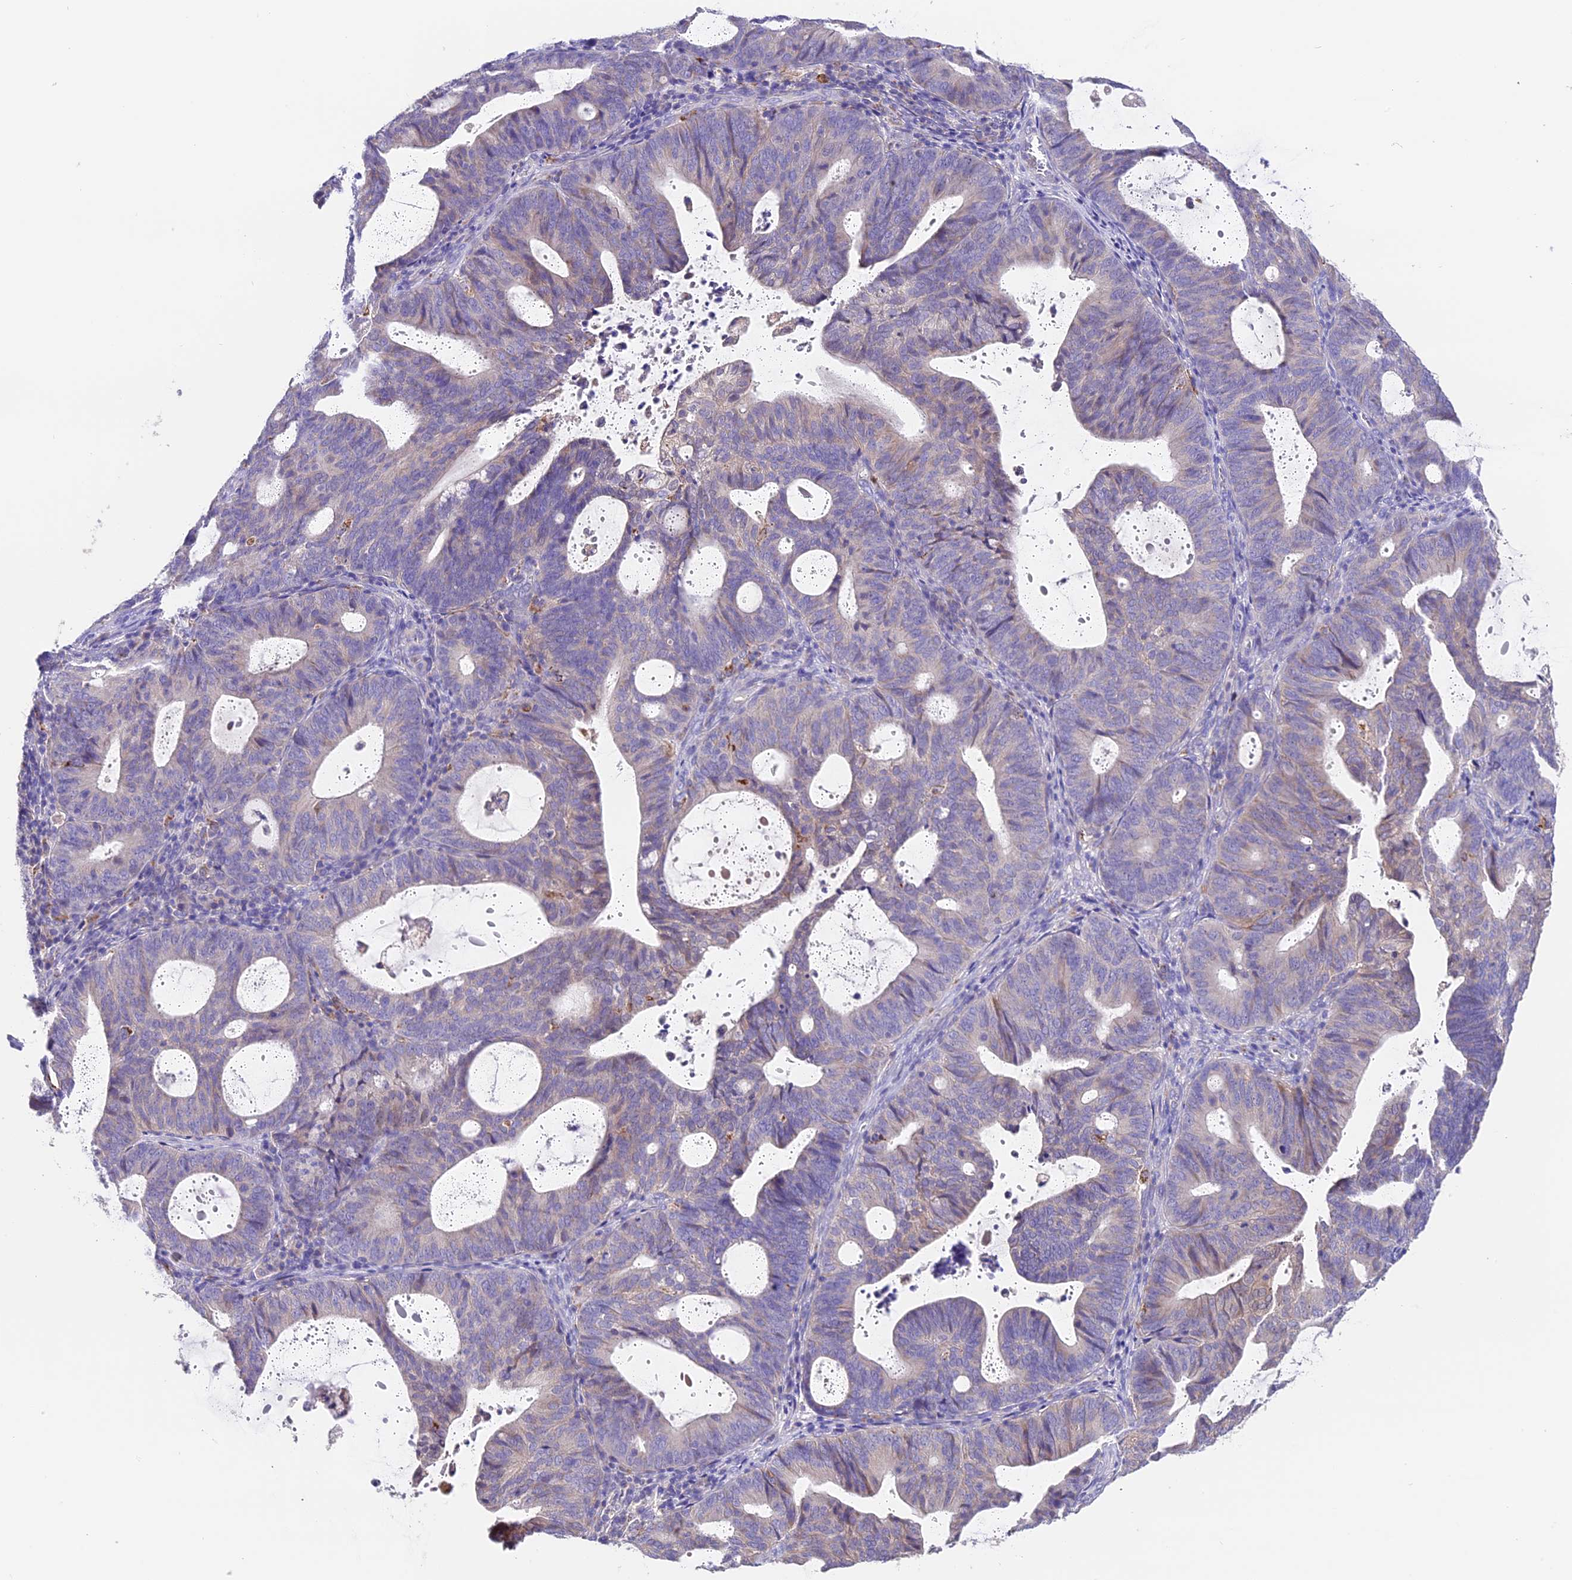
{"staining": {"intensity": "weak", "quantity": "<25%", "location": "cytoplasmic/membranous"}, "tissue": "endometrial cancer", "cell_type": "Tumor cells", "image_type": "cancer", "snomed": [{"axis": "morphology", "description": "Adenocarcinoma, NOS"}, {"axis": "topography", "description": "Uterus"}], "caption": "A photomicrograph of adenocarcinoma (endometrial) stained for a protein displays no brown staining in tumor cells. (Brightfield microscopy of DAB immunohistochemistry (IHC) at high magnification).", "gene": "LYPD6", "patient": {"sex": "female", "age": 83}}